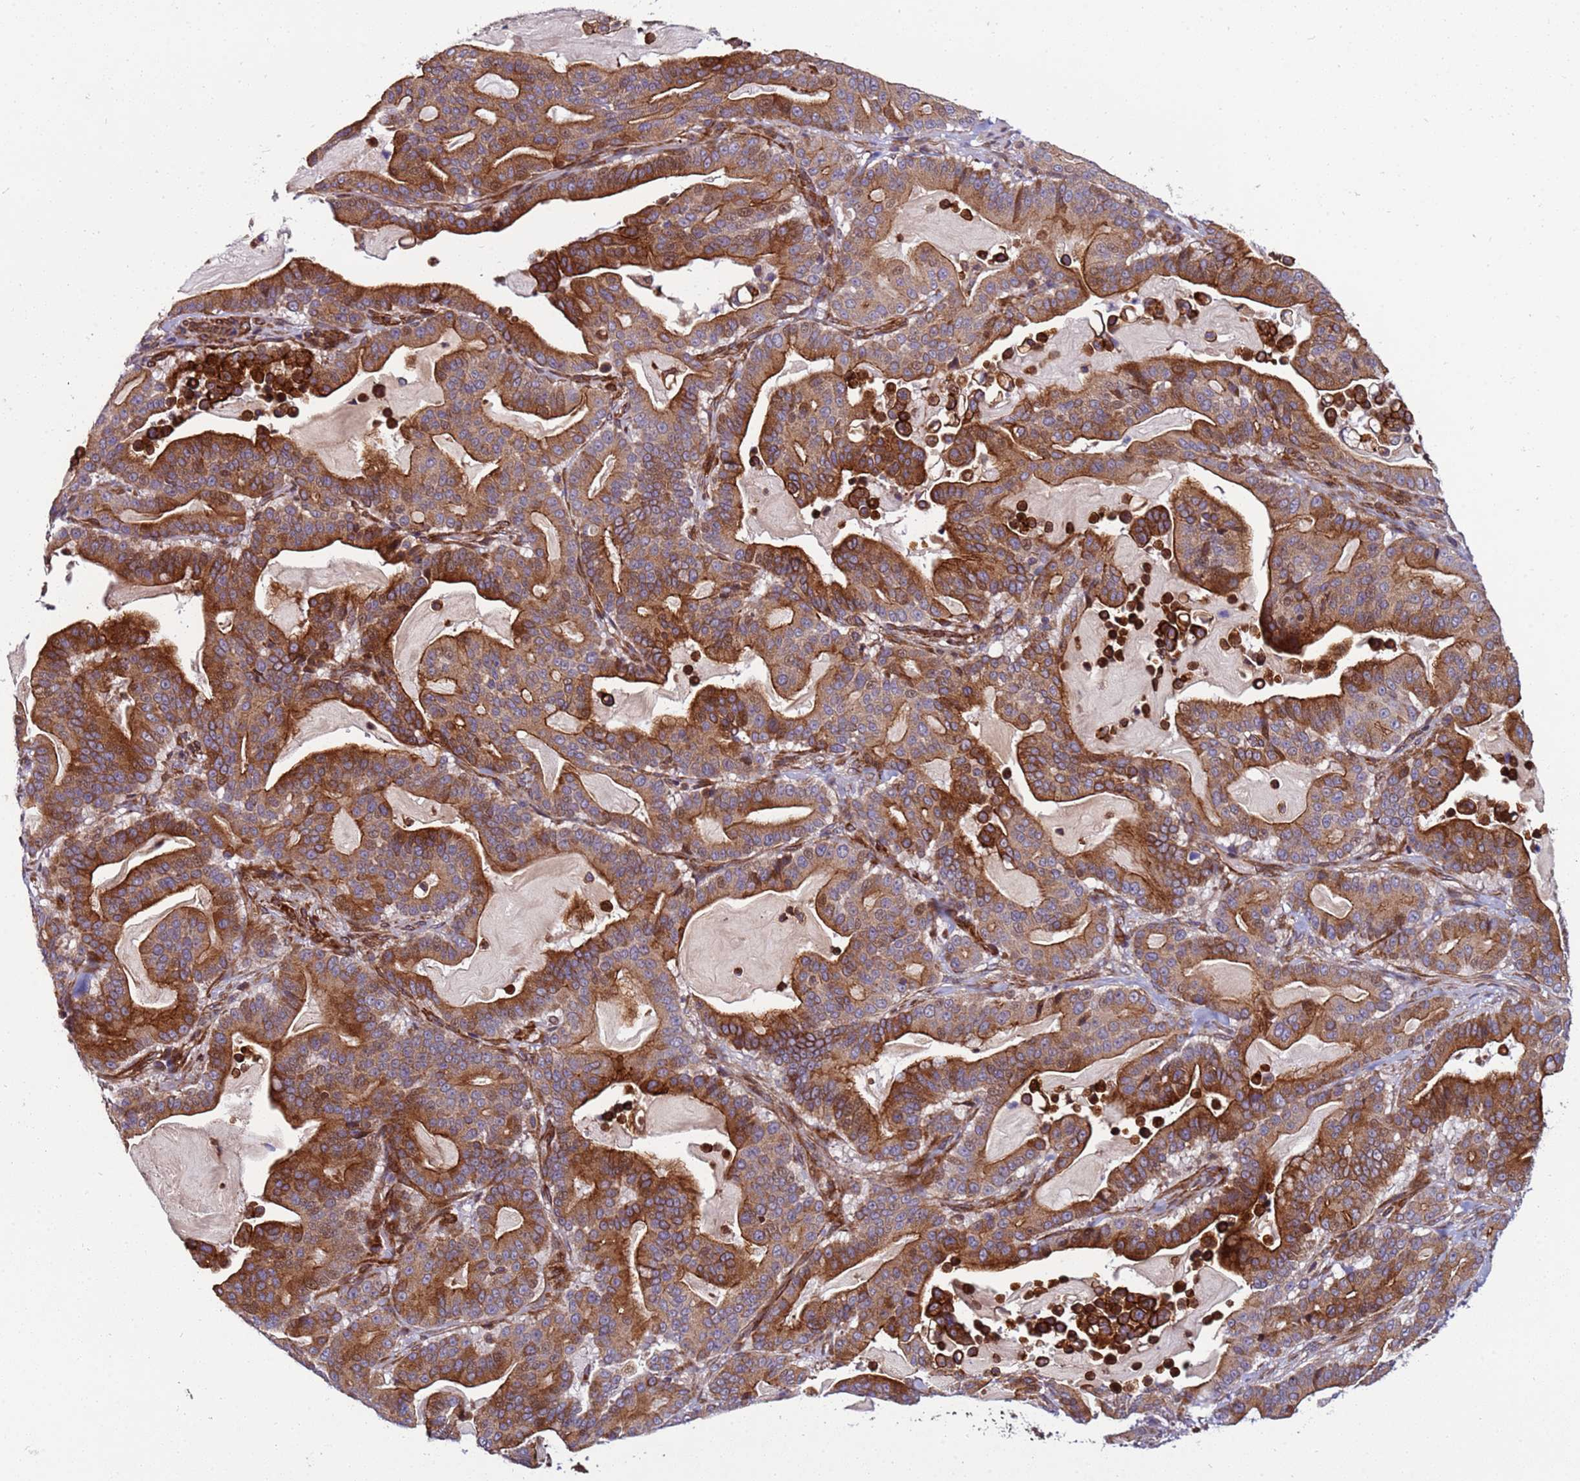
{"staining": {"intensity": "strong", "quantity": ">75%", "location": "cytoplasmic/membranous"}, "tissue": "pancreatic cancer", "cell_type": "Tumor cells", "image_type": "cancer", "snomed": [{"axis": "morphology", "description": "Adenocarcinoma, NOS"}, {"axis": "topography", "description": "Pancreas"}], "caption": "Immunohistochemical staining of pancreatic adenocarcinoma demonstrates high levels of strong cytoplasmic/membranous protein expression in about >75% of tumor cells.", "gene": "MCRIP1", "patient": {"sex": "male", "age": 63}}